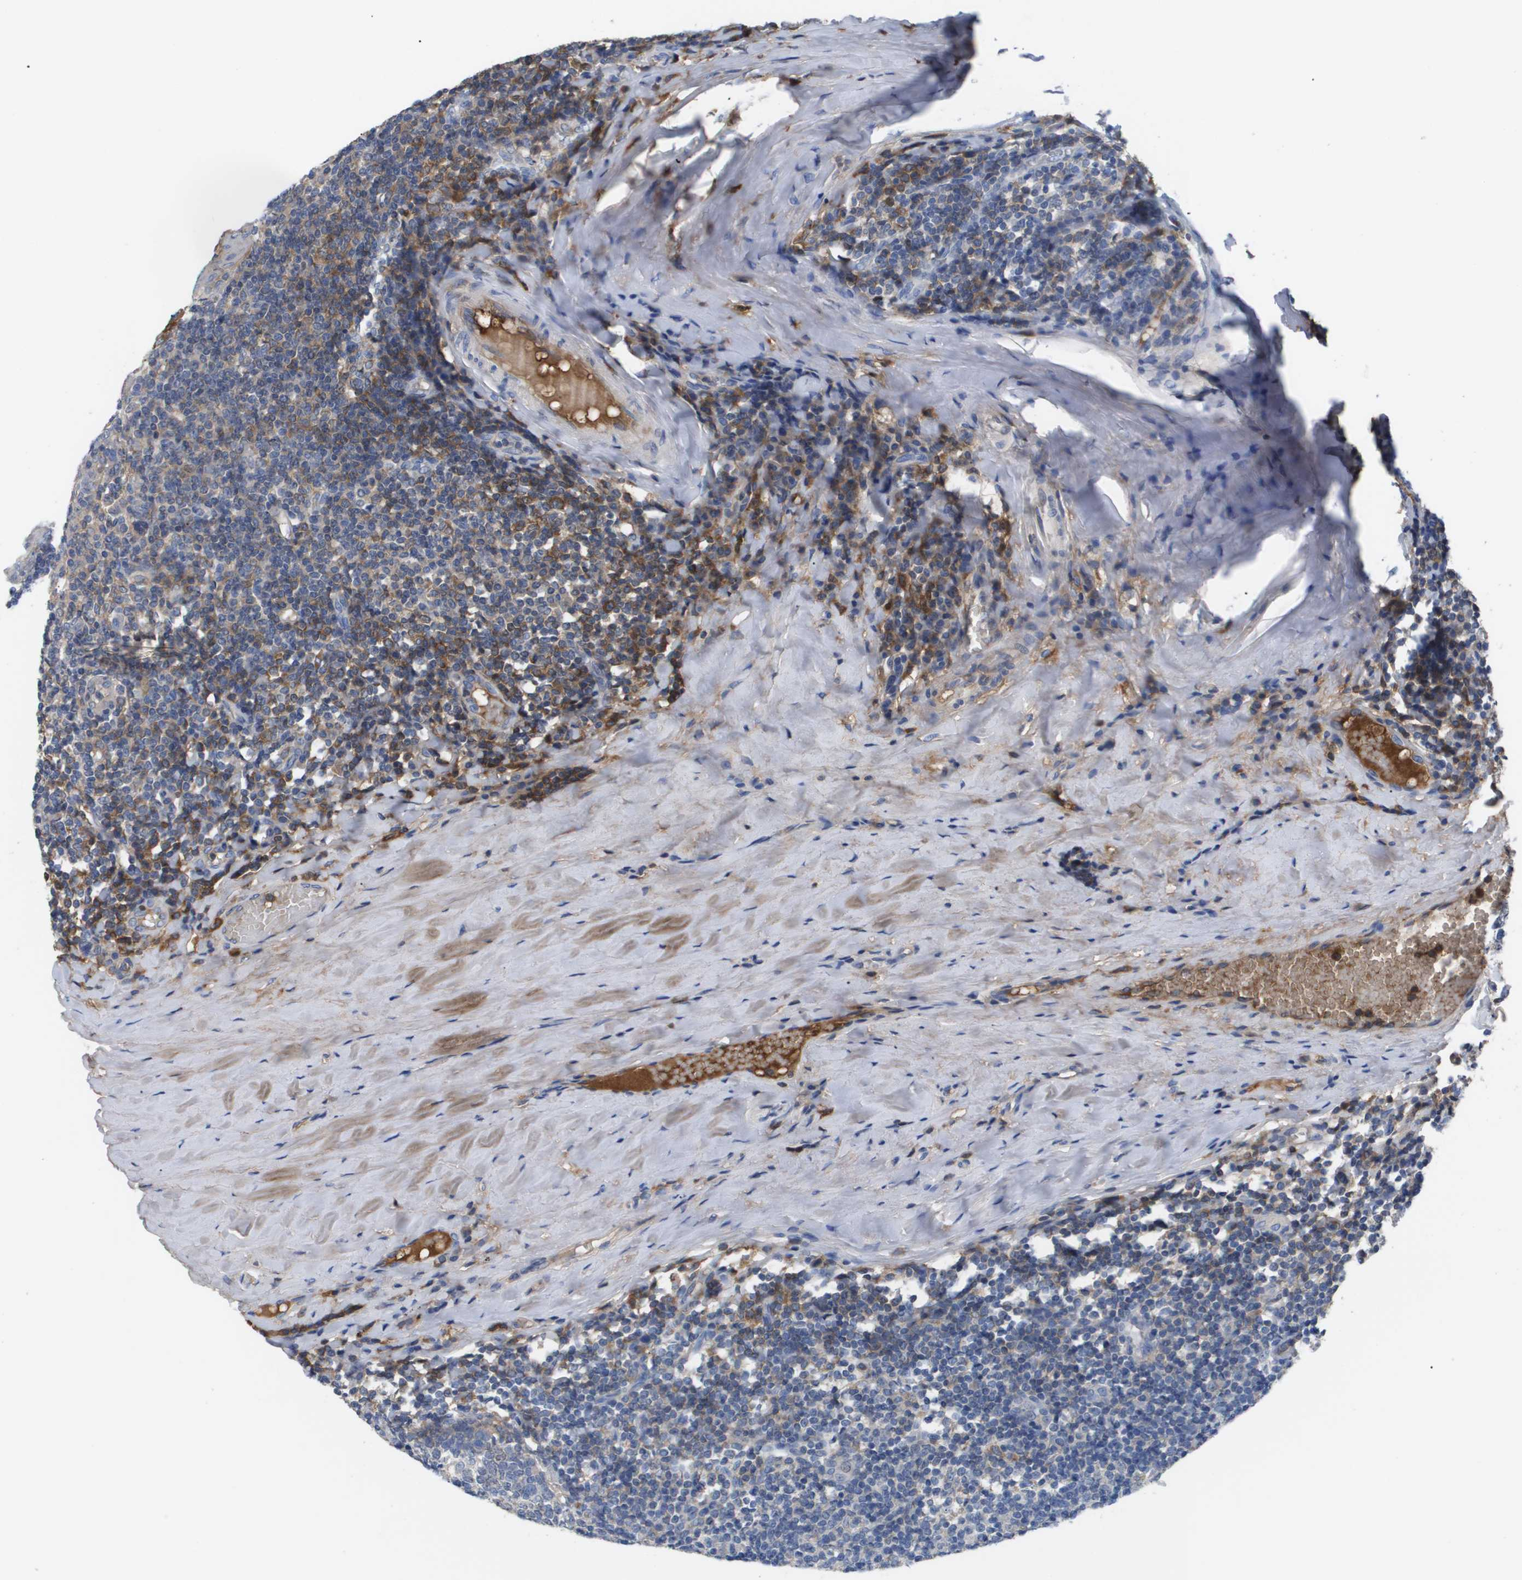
{"staining": {"intensity": "negative", "quantity": "none", "location": "none"}, "tissue": "tonsil", "cell_type": "Germinal center cells", "image_type": "normal", "snomed": [{"axis": "morphology", "description": "Normal tissue, NOS"}, {"axis": "topography", "description": "Tonsil"}], "caption": "High magnification brightfield microscopy of unremarkable tonsil stained with DAB (3,3'-diaminobenzidine) (brown) and counterstained with hematoxylin (blue): germinal center cells show no significant expression.", "gene": "SERPINA6", "patient": {"sex": "female", "age": 19}}